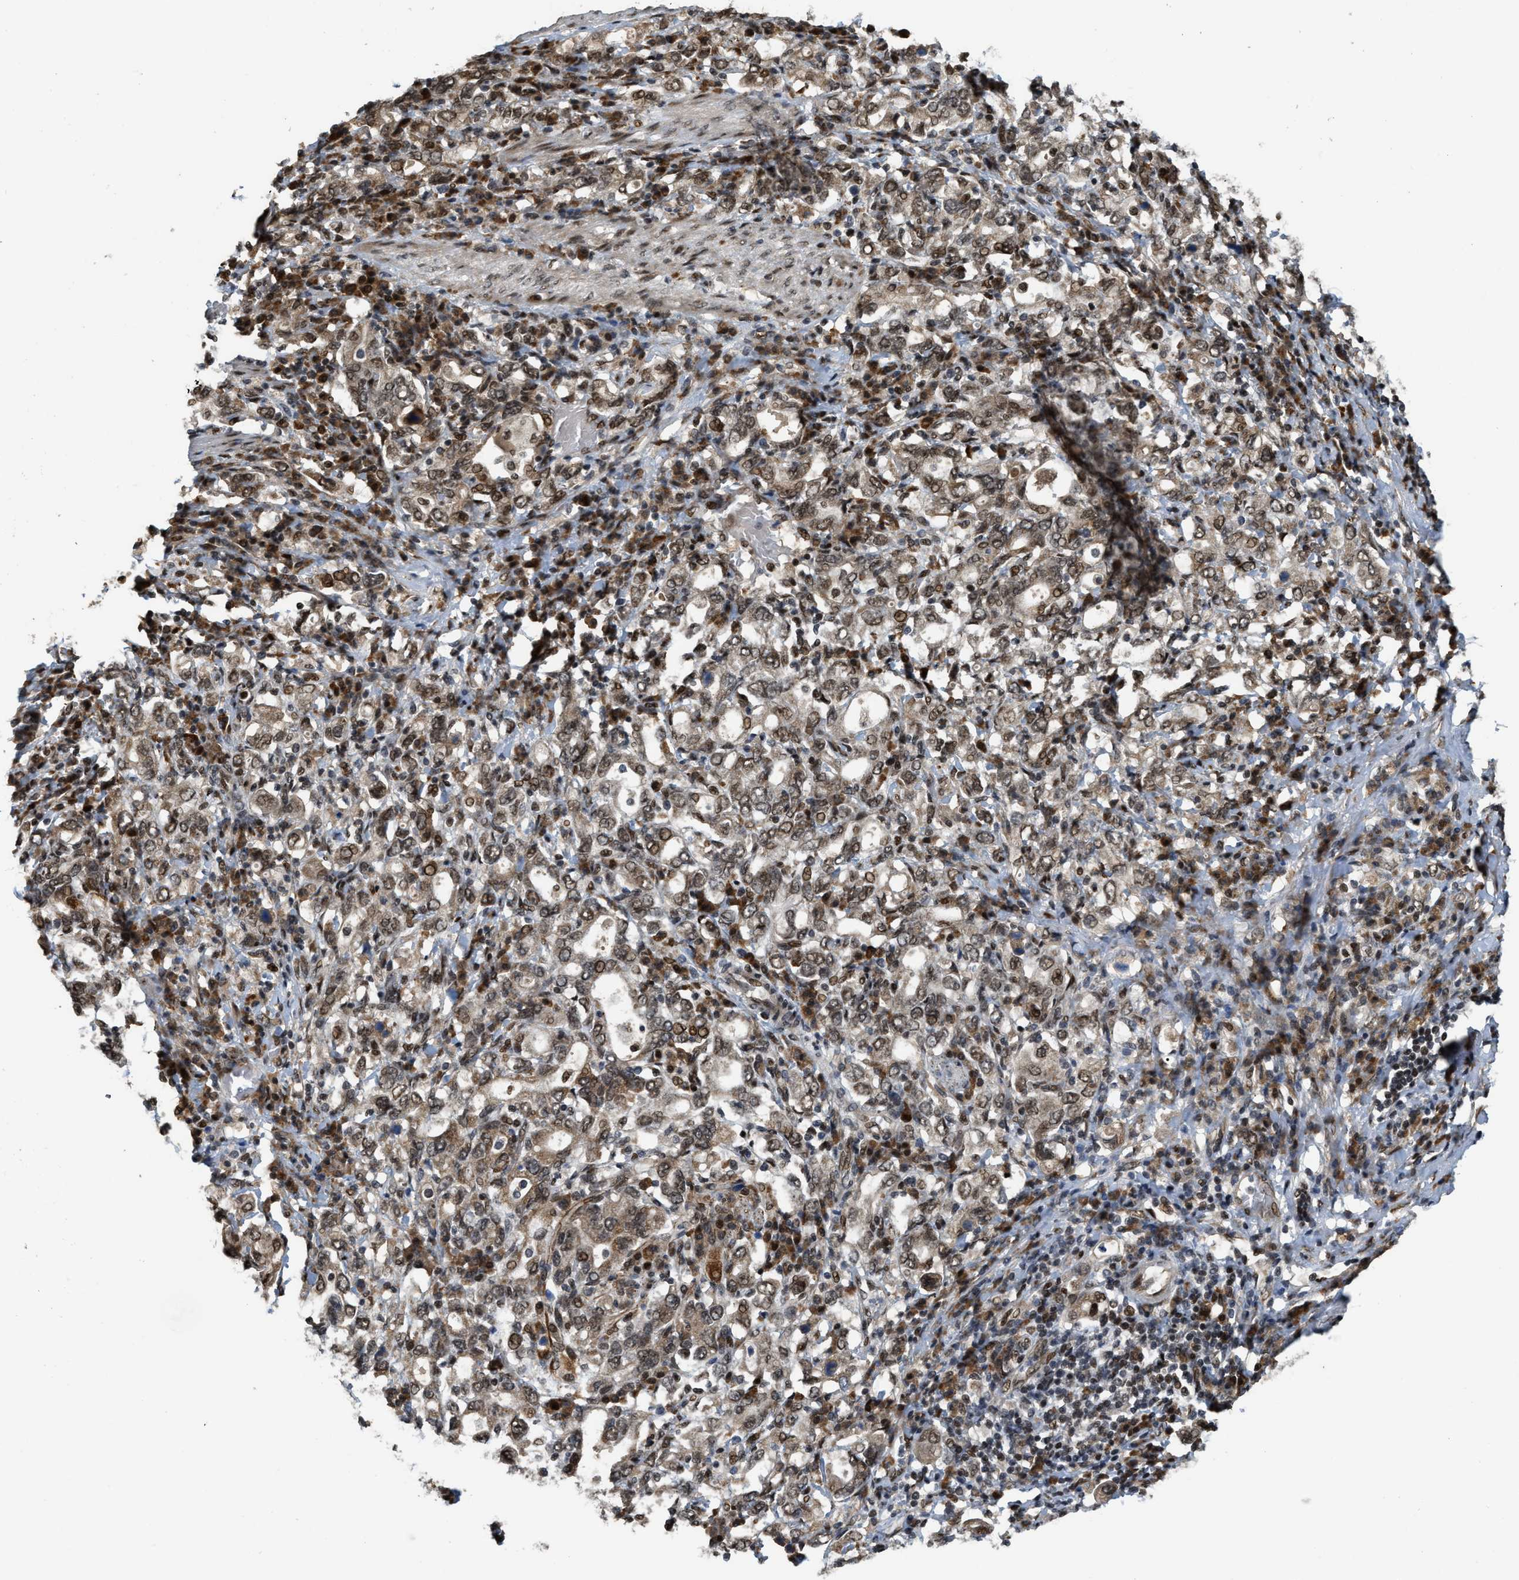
{"staining": {"intensity": "moderate", "quantity": ">75%", "location": "nuclear"}, "tissue": "stomach cancer", "cell_type": "Tumor cells", "image_type": "cancer", "snomed": [{"axis": "morphology", "description": "Adenocarcinoma, NOS"}, {"axis": "topography", "description": "Stomach, upper"}], "caption": "Tumor cells show medium levels of moderate nuclear staining in approximately >75% of cells in human stomach cancer.", "gene": "SERTAD2", "patient": {"sex": "male", "age": 62}}